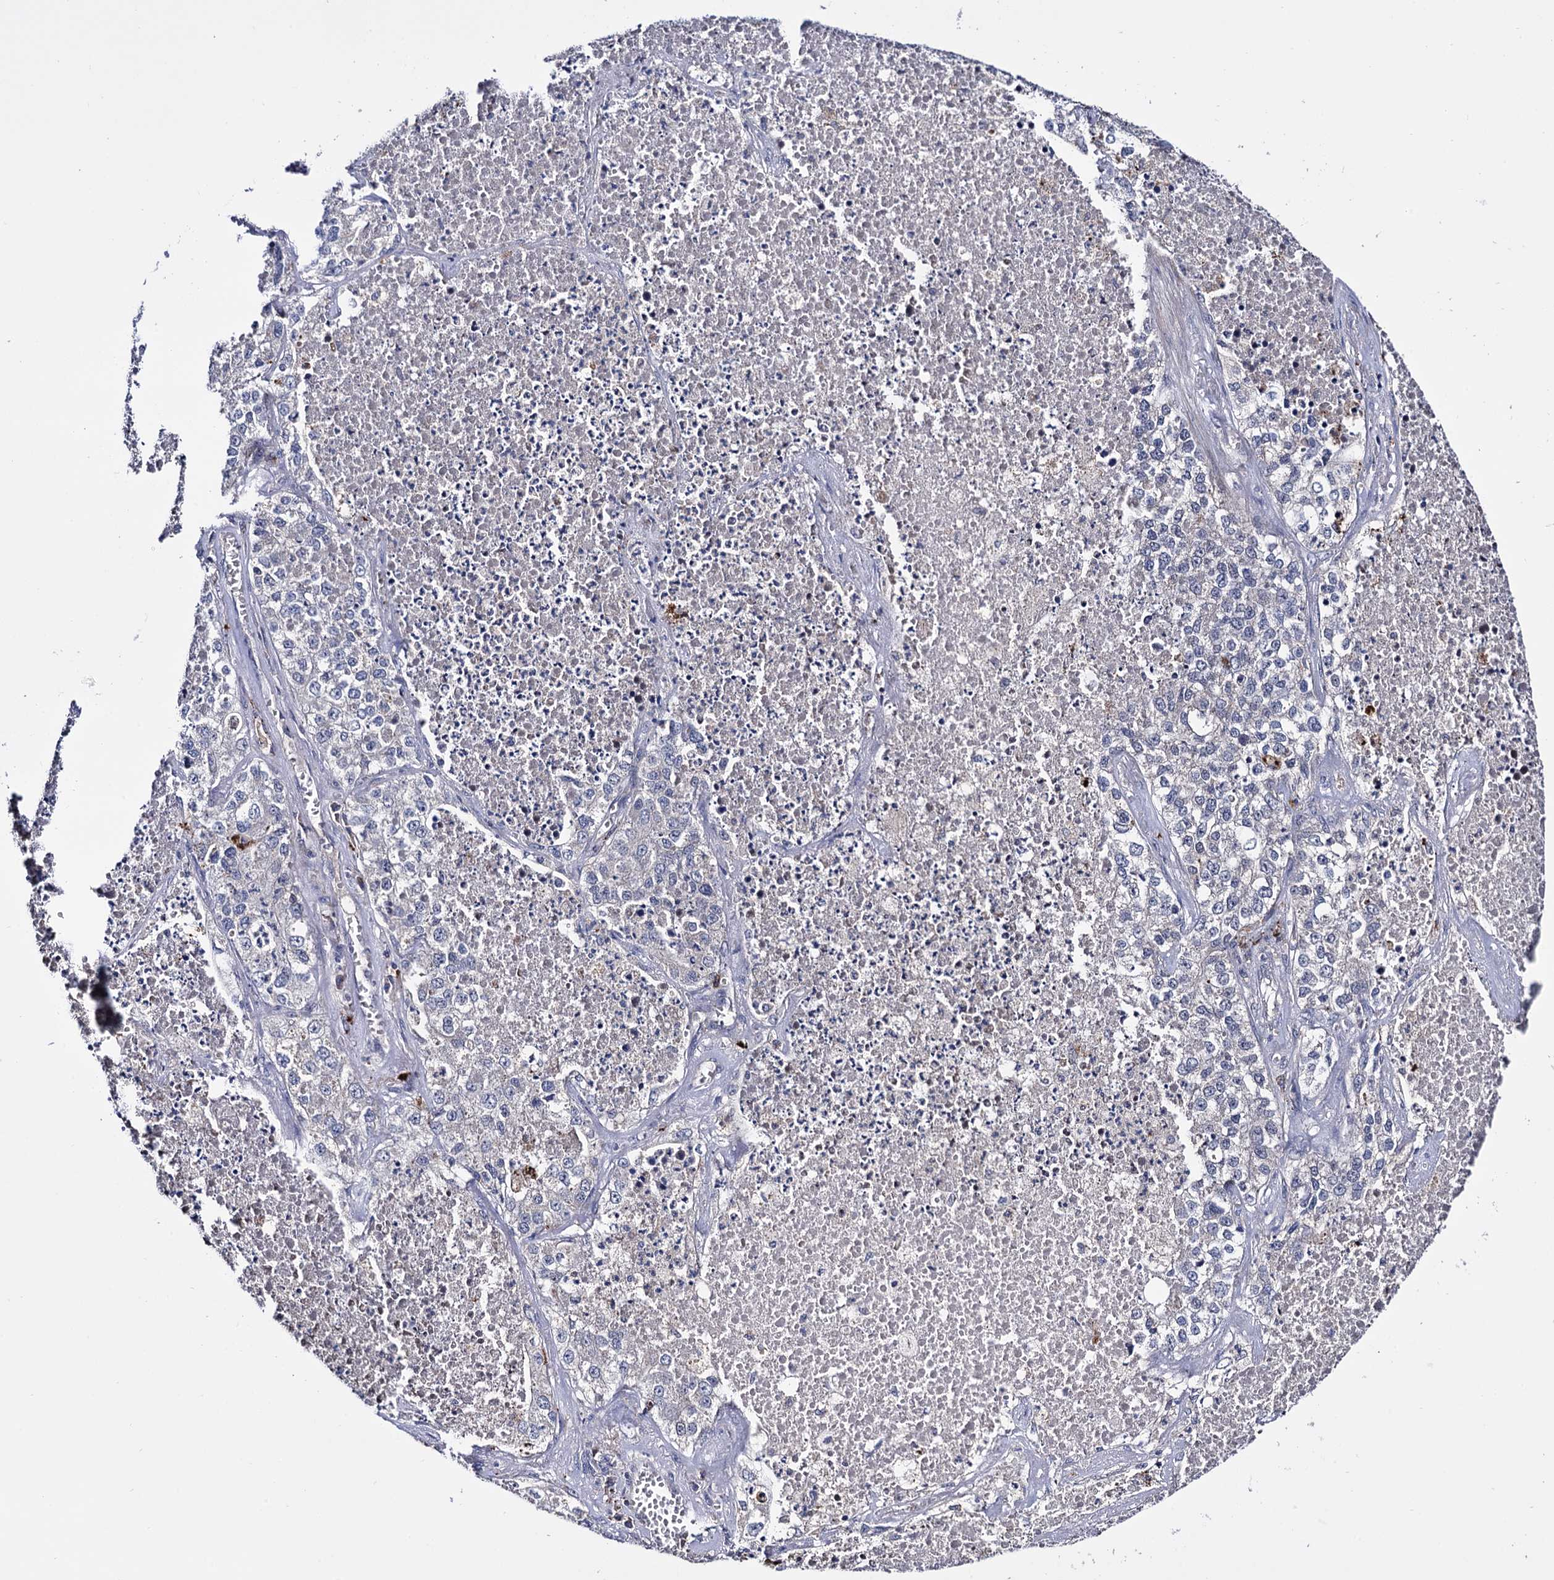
{"staining": {"intensity": "negative", "quantity": "none", "location": "none"}, "tissue": "lung cancer", "cell_type": "Tumor cells", "image_type": "cancer", "snomed": [{"axis": "morphology", "description": "Adenocarcinoma, NOS"}, {"axis": "topography", "description": "Lung"}], "caption": "There is no significant expression in tumor cells of lung cancer (adenocarcinoma).", "gene": "MICAL2", "patient": {"sex": "male", "age": 49}}